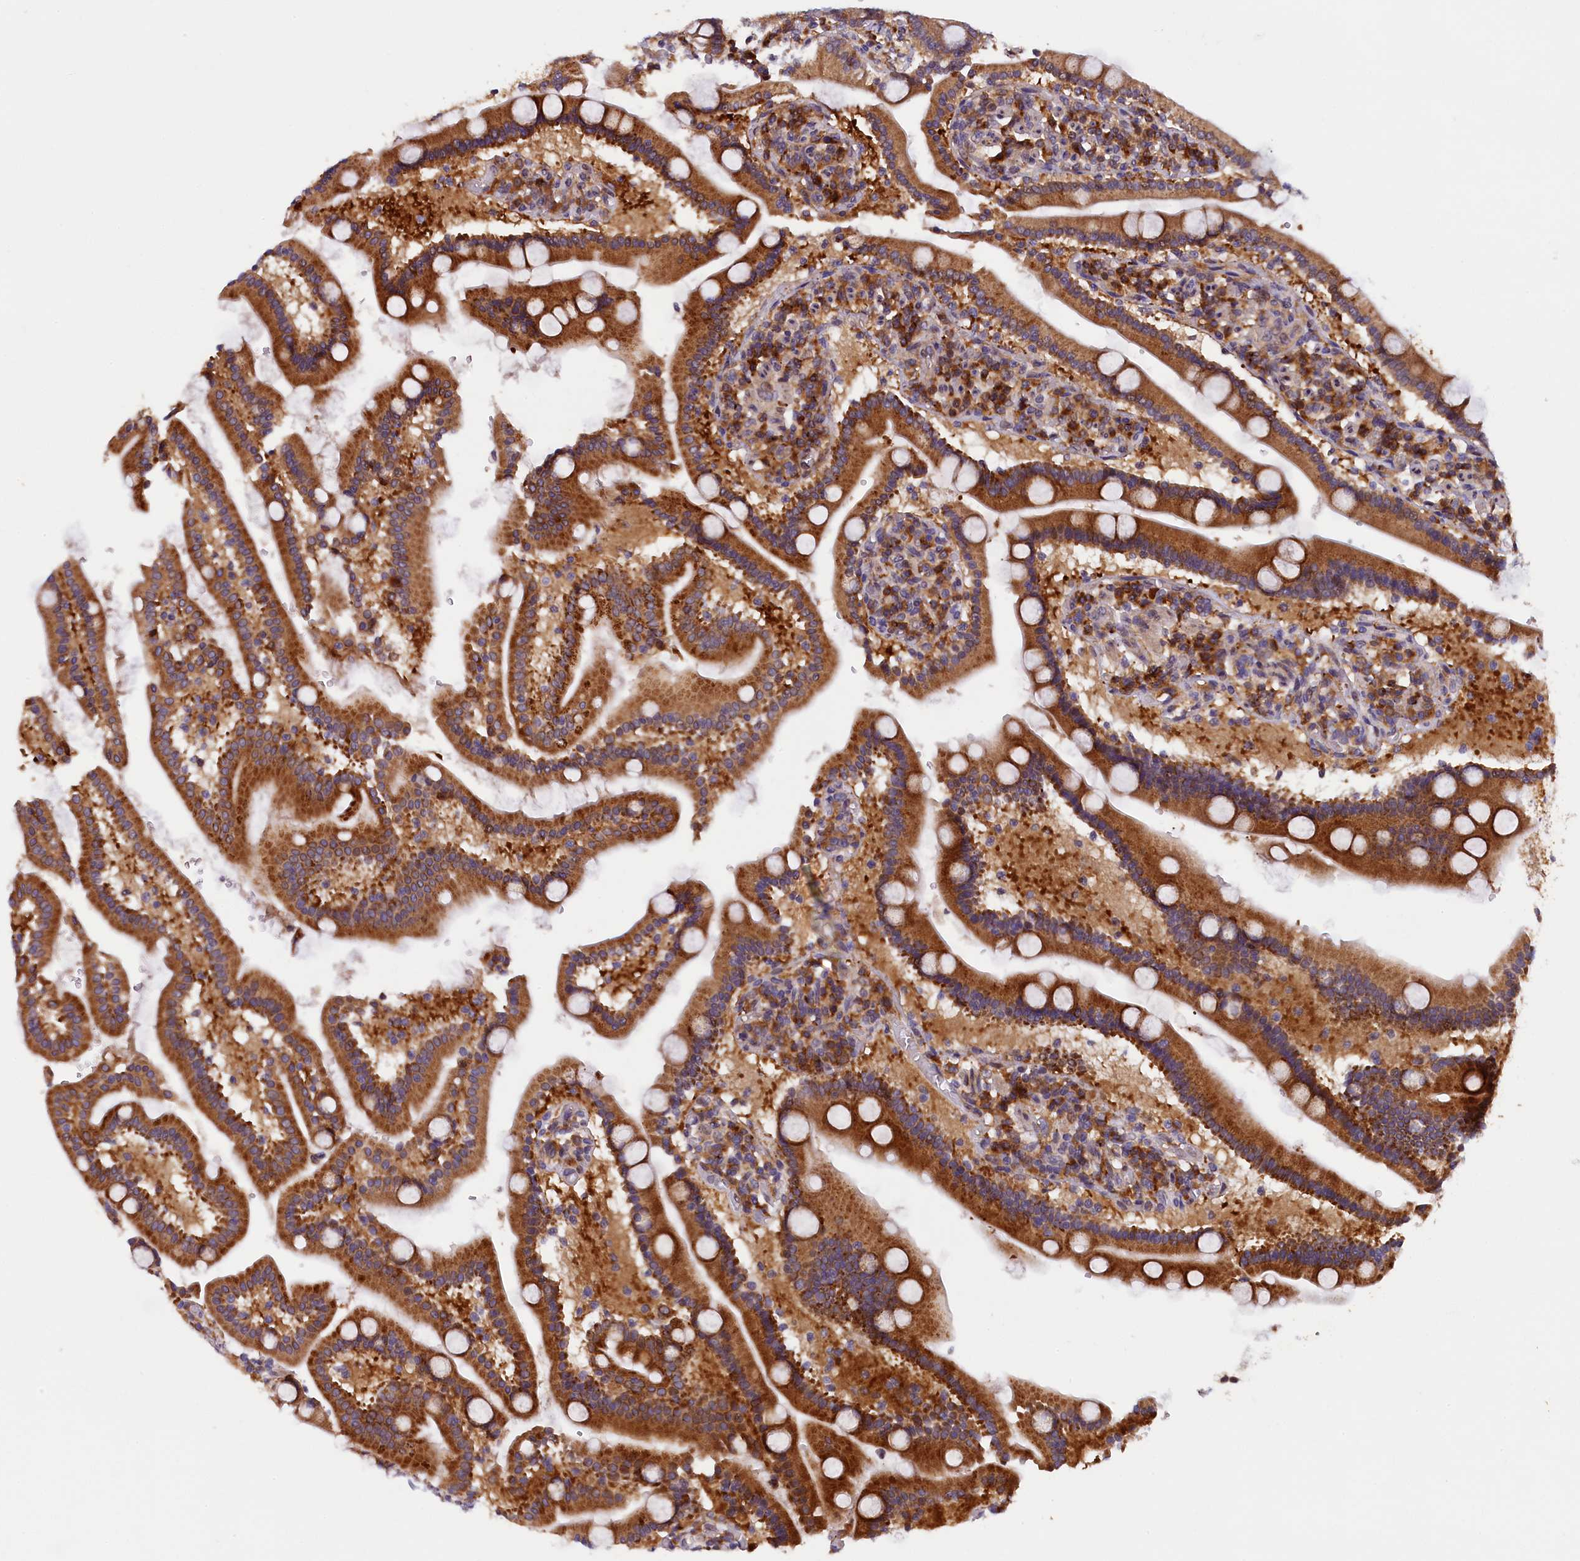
{"staining": {"intensity": "strong", "quantity": ">75%", "location": "cytoplasmic/membranous"}, "tissue": "duodenum", "cell_type": "Glandular cells", "image_type": "normal", "snomed": [{"axis": "morphology", "description": "Normal tissue, NOS"}, {"axis": "topography", "description": "Duodenum"}], "caption": "Immunohistochemistry (IHC) photomicrograph of unremarkable duodenum: human duodenum stained using IHC demonstrates high levels of strong protein expression localized specifically in the cytoplasmic/membranous of glandular cells, appearing as a cytoplasmic/membranous brown color.", "gene": "NAIP", "patient": {"sex": "male", "age": 55}}